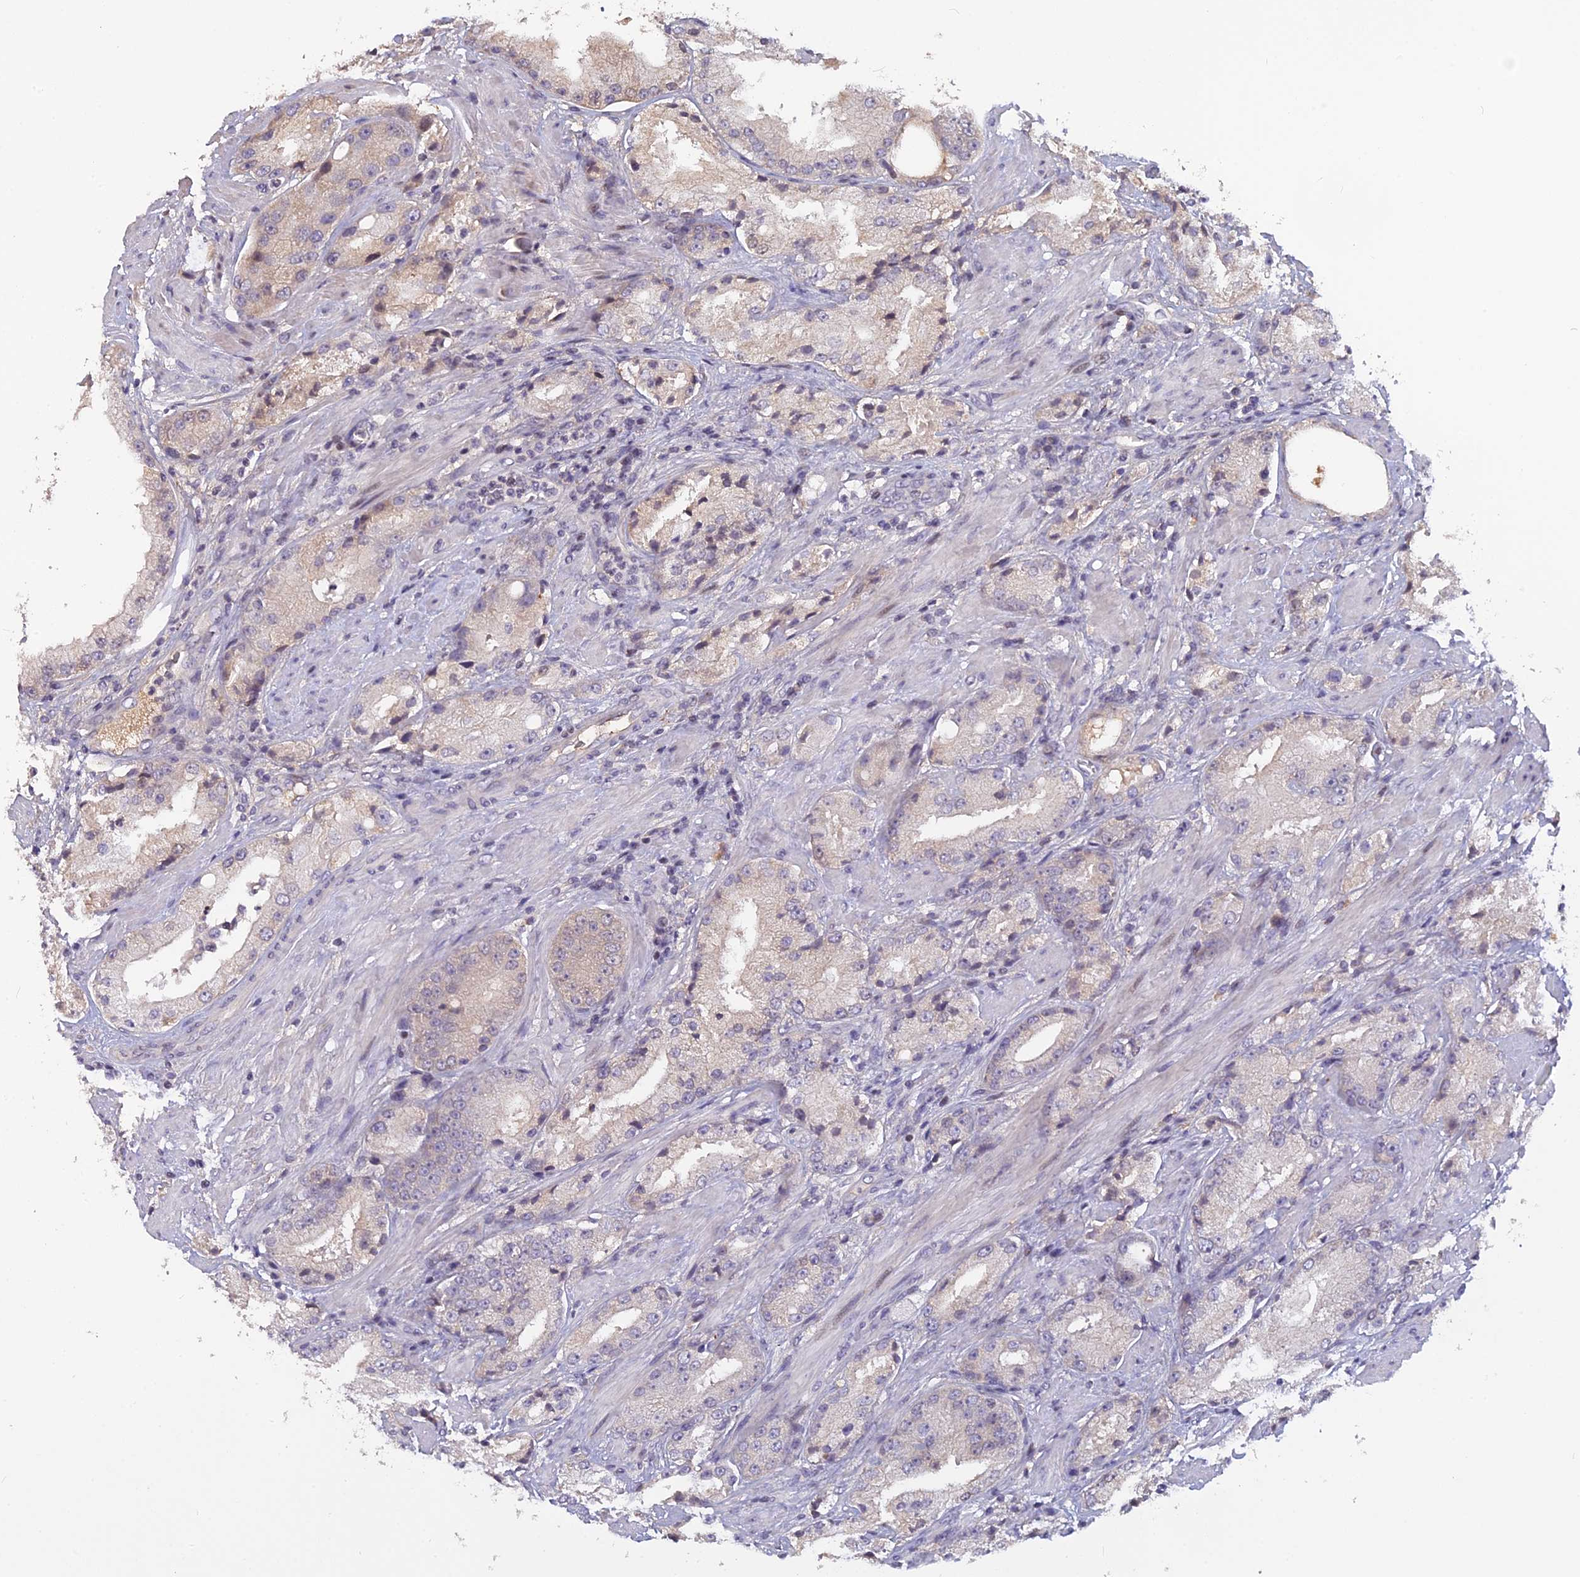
{"staining": {"intensity": "negative", "quantity": "none", "location": "none"}, "tissue": "prostate cancer", "cell_type": "Tumor cells", "image_type": "cancer", "snomed": [{"axis": "morphology", "description": "Adenocarcinoma, Low grade"}, {"axis": "topography", "description": "Prostate"}], "caption": "The histopathology image reveals no significant staining in tumor cells of adenocarcinoma (low-grade) (prostate). (DAB IHC, high magnification).", "gene": "TMEM134", "patient": {"sex": "male", "age": 67}}